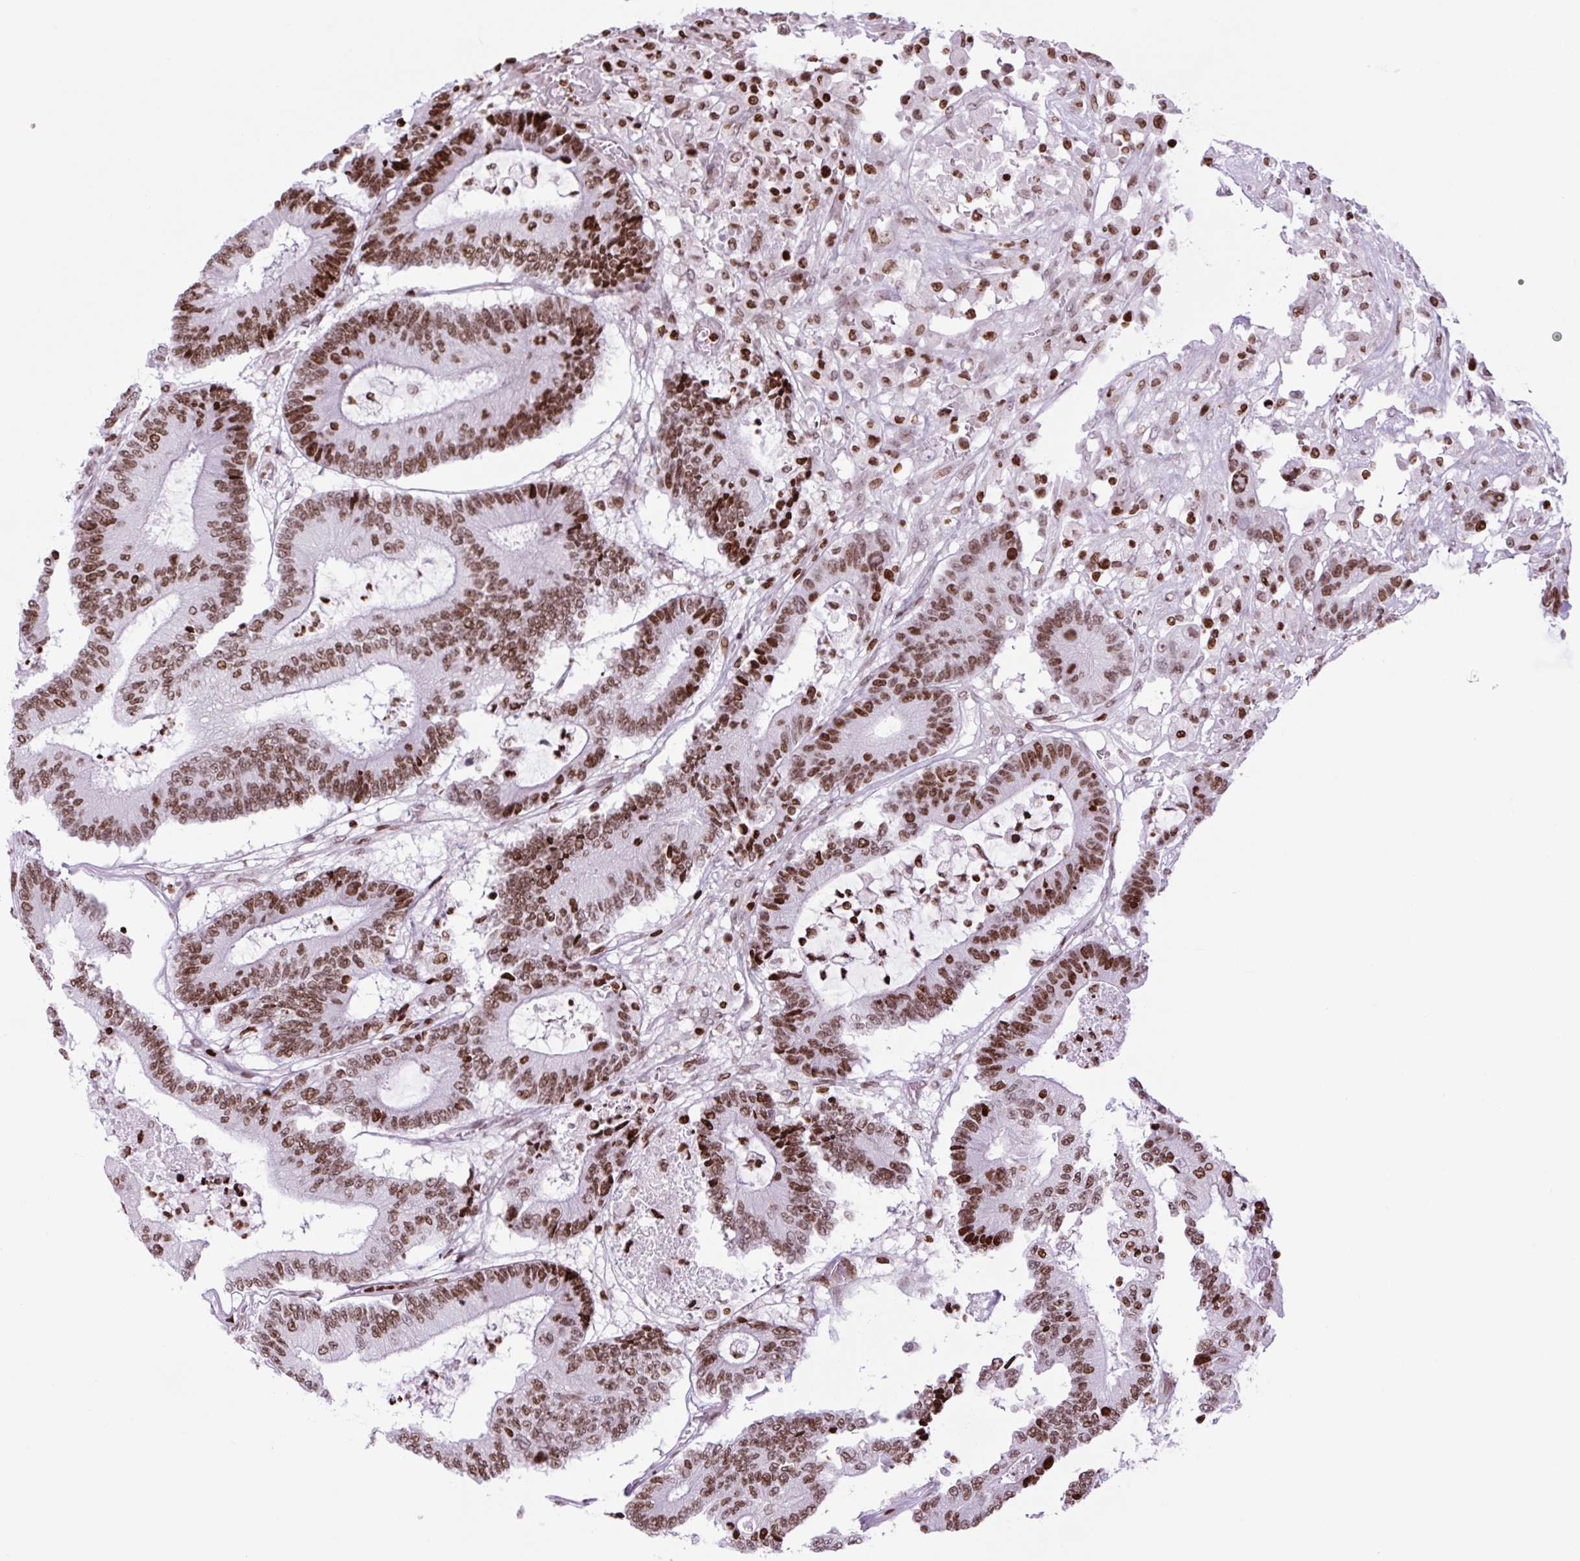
{"staining": {"intensity": "moderate", "quantity": ">75%", "location": "nuclear"}, "tissue": "colorectal cancer", "cell_type": "Tumor cells", "image_type": "cancer", "snomed": [{"axis": "morphology", "description": "Adenocarcinoma, NOS"}, {"axis": "topography", "description": "Colon"}], "caption": "Protein analysis of adenocarcinoma (colorectal) tissue exhibits moderate nuclear positivity in approximately >75% of tumor cells.", "gene": "H1-3", "patient": {"sex": "female", "age": 84}}